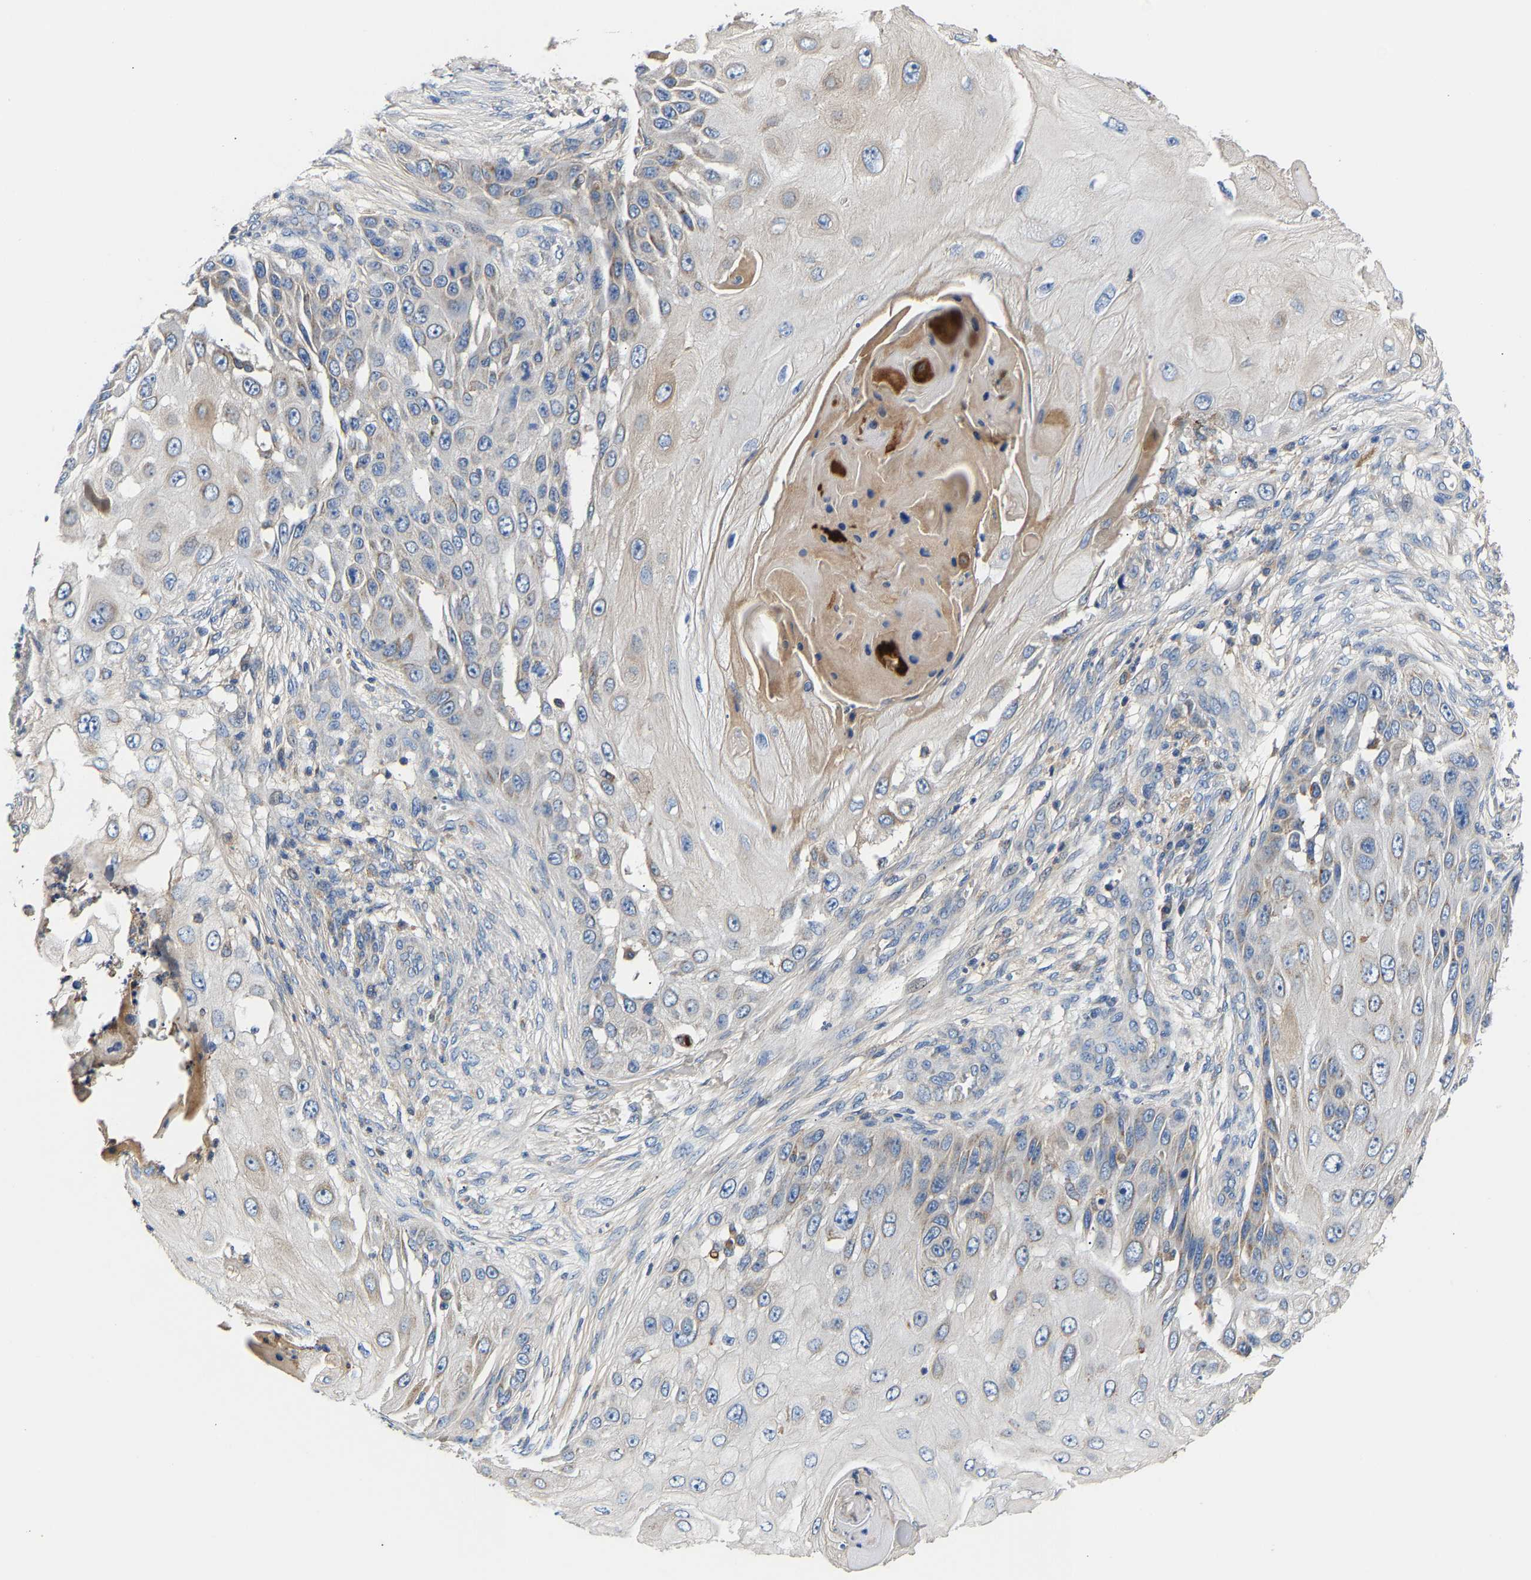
{"staining": {"intensity": "negative", "quantity": "none", "location": "none"}, "tissue": "skin cancer", "cell_type": "Tumor cells", "image_type": "cancer", "snomed": [{"axis": "morphology", "description": "Squamous cell carcinoma, NOS"}, {"axis": "topography", "description": "Skin"}], "caption": "High magnification brightfield microscopy of skin cancer (squamous cell carcinoma) stained with DAB (3,3'-diaminobenzidine) (brown) and counterstained with hematoxylin (blue): tumor cells show no significant expression. The staining was performed using DAB to visualize the protein expression in brown, while the nuclei were stained in blue with hematoxylin (Magnification: 20x).", "gene": "CCDC171", "patient": {"sex": "female", "age": 44}}